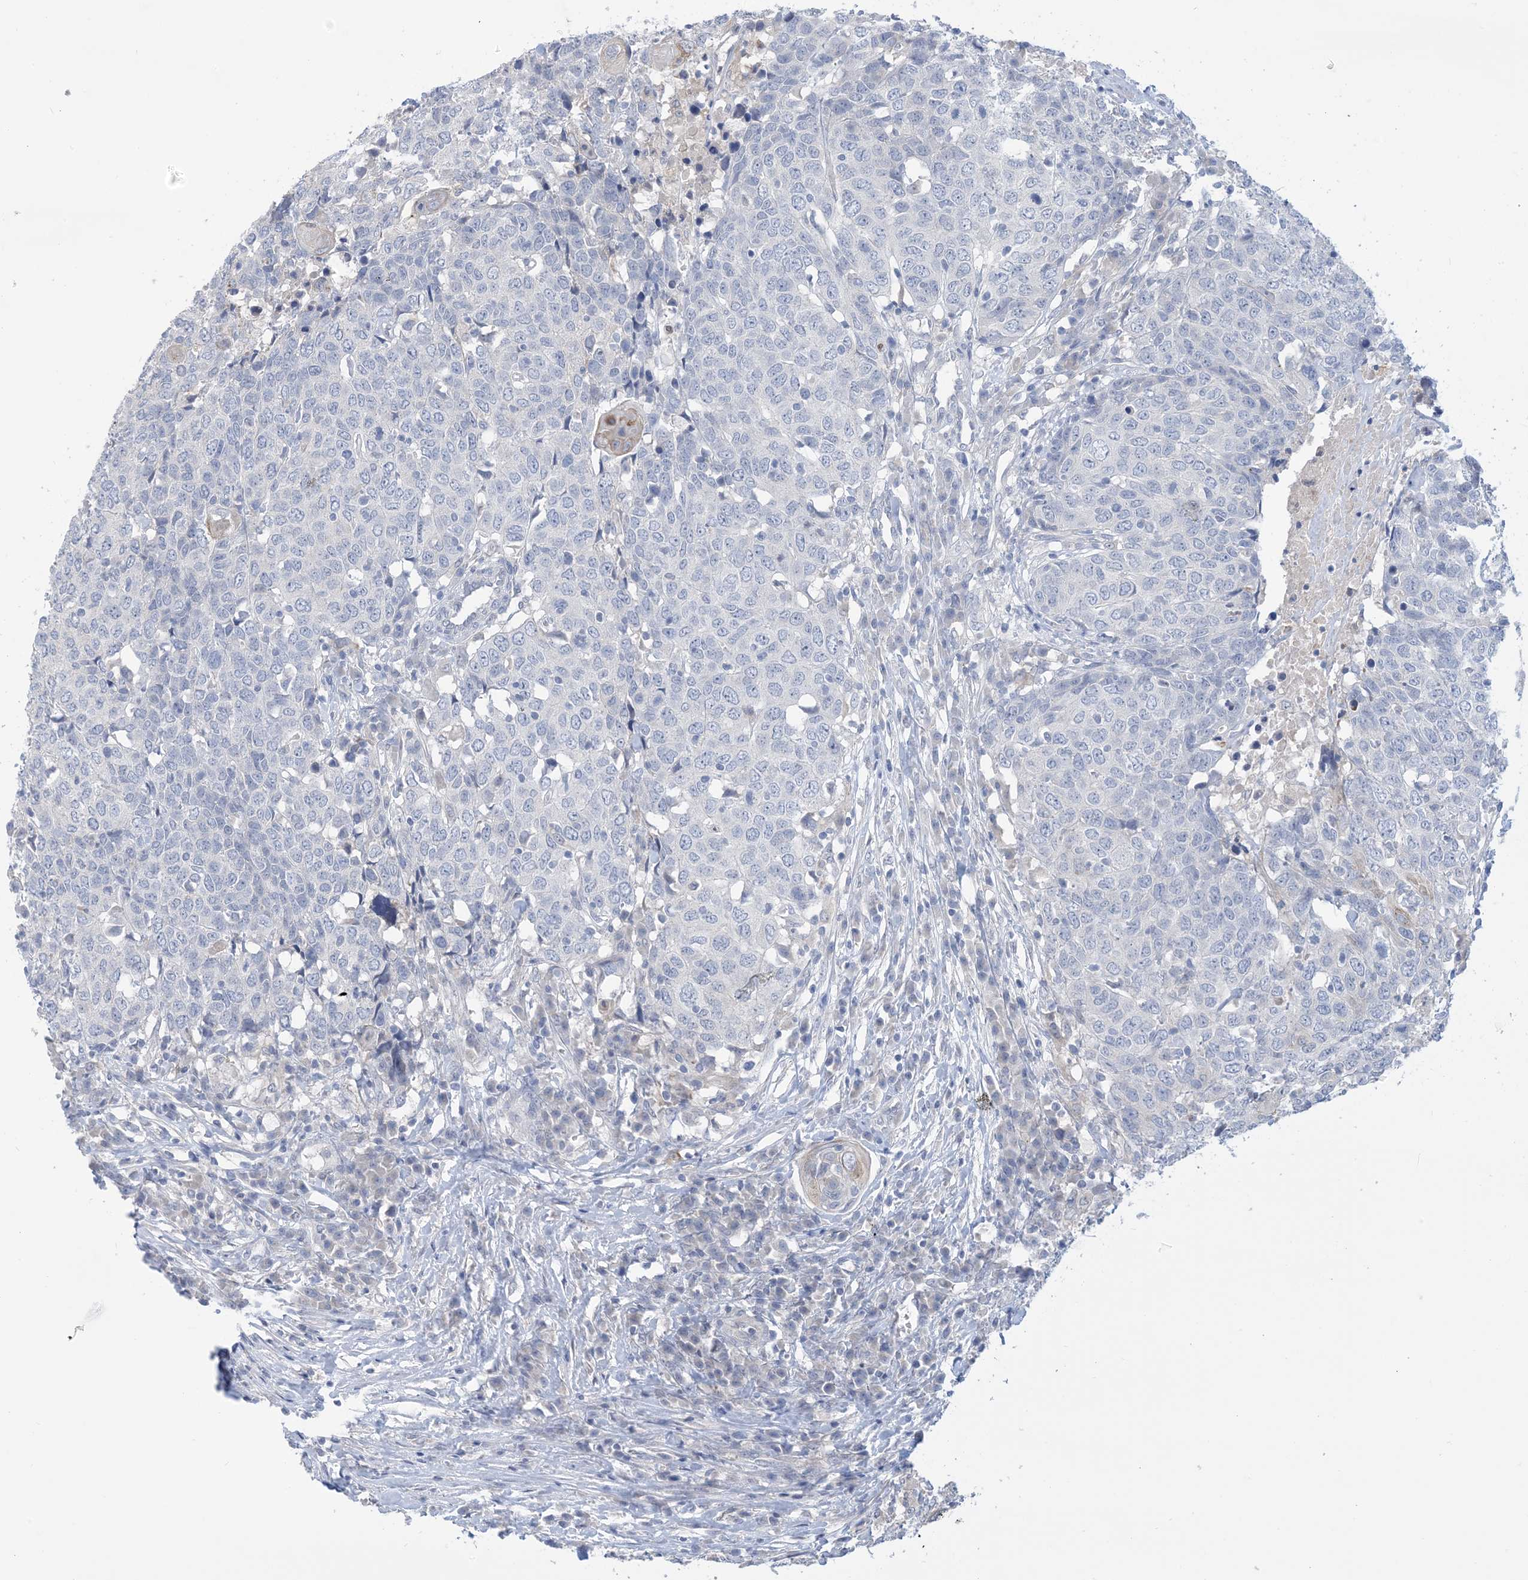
{"staining": {"intensity": "negative", "quantity": "none", "location": "none"}, "tissue": "head and neck cancer", "cell_type": "Tumor cells", "image_type": "cancer", "snomed": [{"axis": "morphology", "description": "Squamous cell carcinoma, NOS"}, {"axis": "topography", "description": "Head-Neck"}], "caption": "Micrograph shows no significant protein staining in tumor cells of head and neck cancer.", "gene": "TTYH1", "patient": {"sex": "male", "age": 66}}